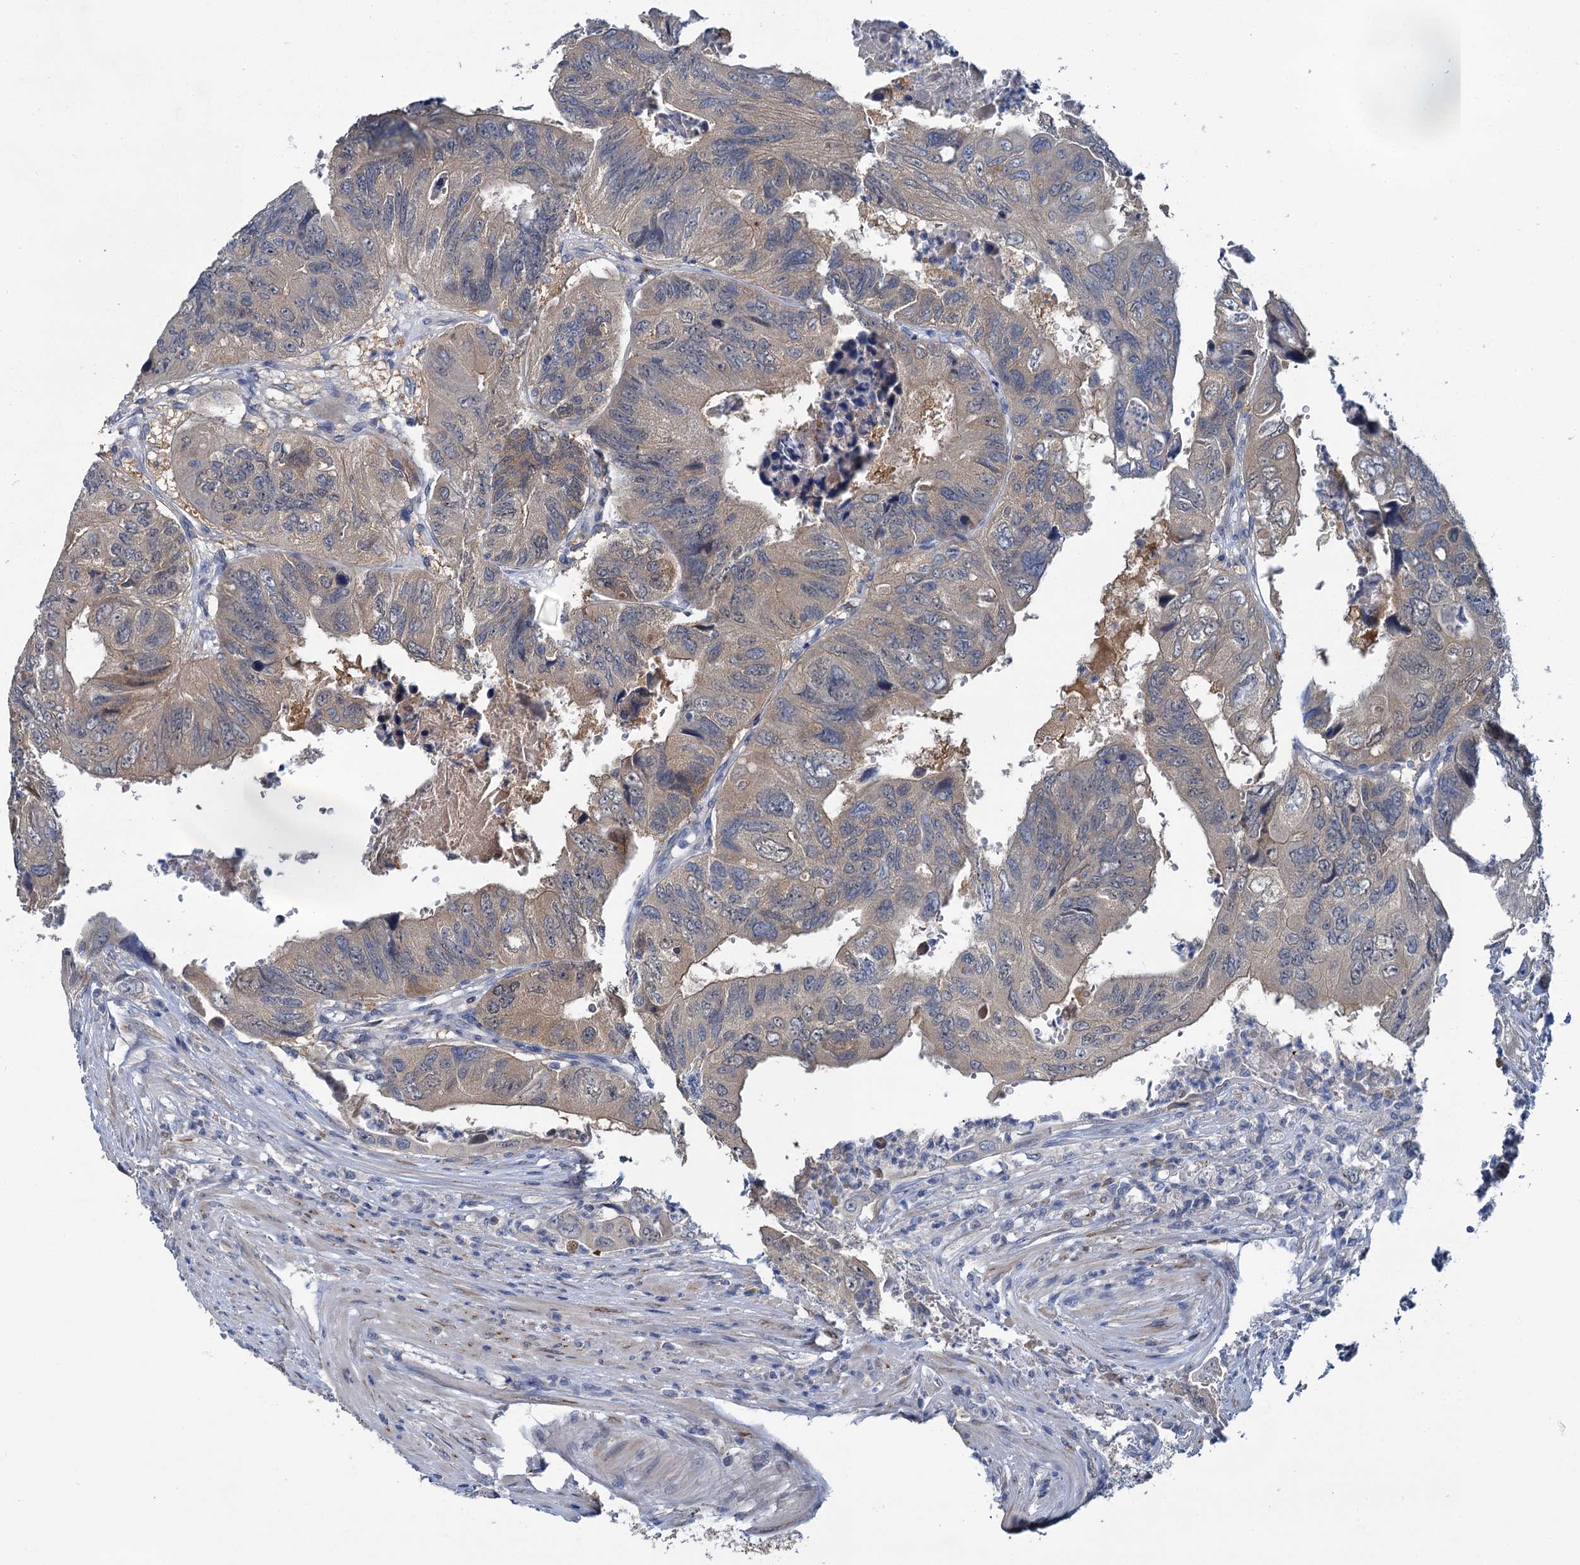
{"staining": {"intensity": "weak", "quantity": "<25%", "location": "cytoplasmic/membranous"}, "tissue": "colorectal cancer", "cell_type": "Tumor cells", "image_type": "cancer", "snomed": [{"axis": "morphology", "description": "Adenocarcinoma, NOS"}, {"axis": "topography", "description": "Rectum"}], "caption": "Immunohistochemistry (IHC) photomicrograph of neoplastic tissue: human colorectal cancer (adenocarcinoma) stained with DAB demonstrates no significant protein staining in tumor cells. The staining was performed using DAB (3,3'-diaminobenzidine) to visualize the protein expression in brown, while the nuclei were stained in blue with hematoxylin (Magnification: 20x).", "gene": "ANKRD42", "patient": {"sex": "male", "age": 63}}